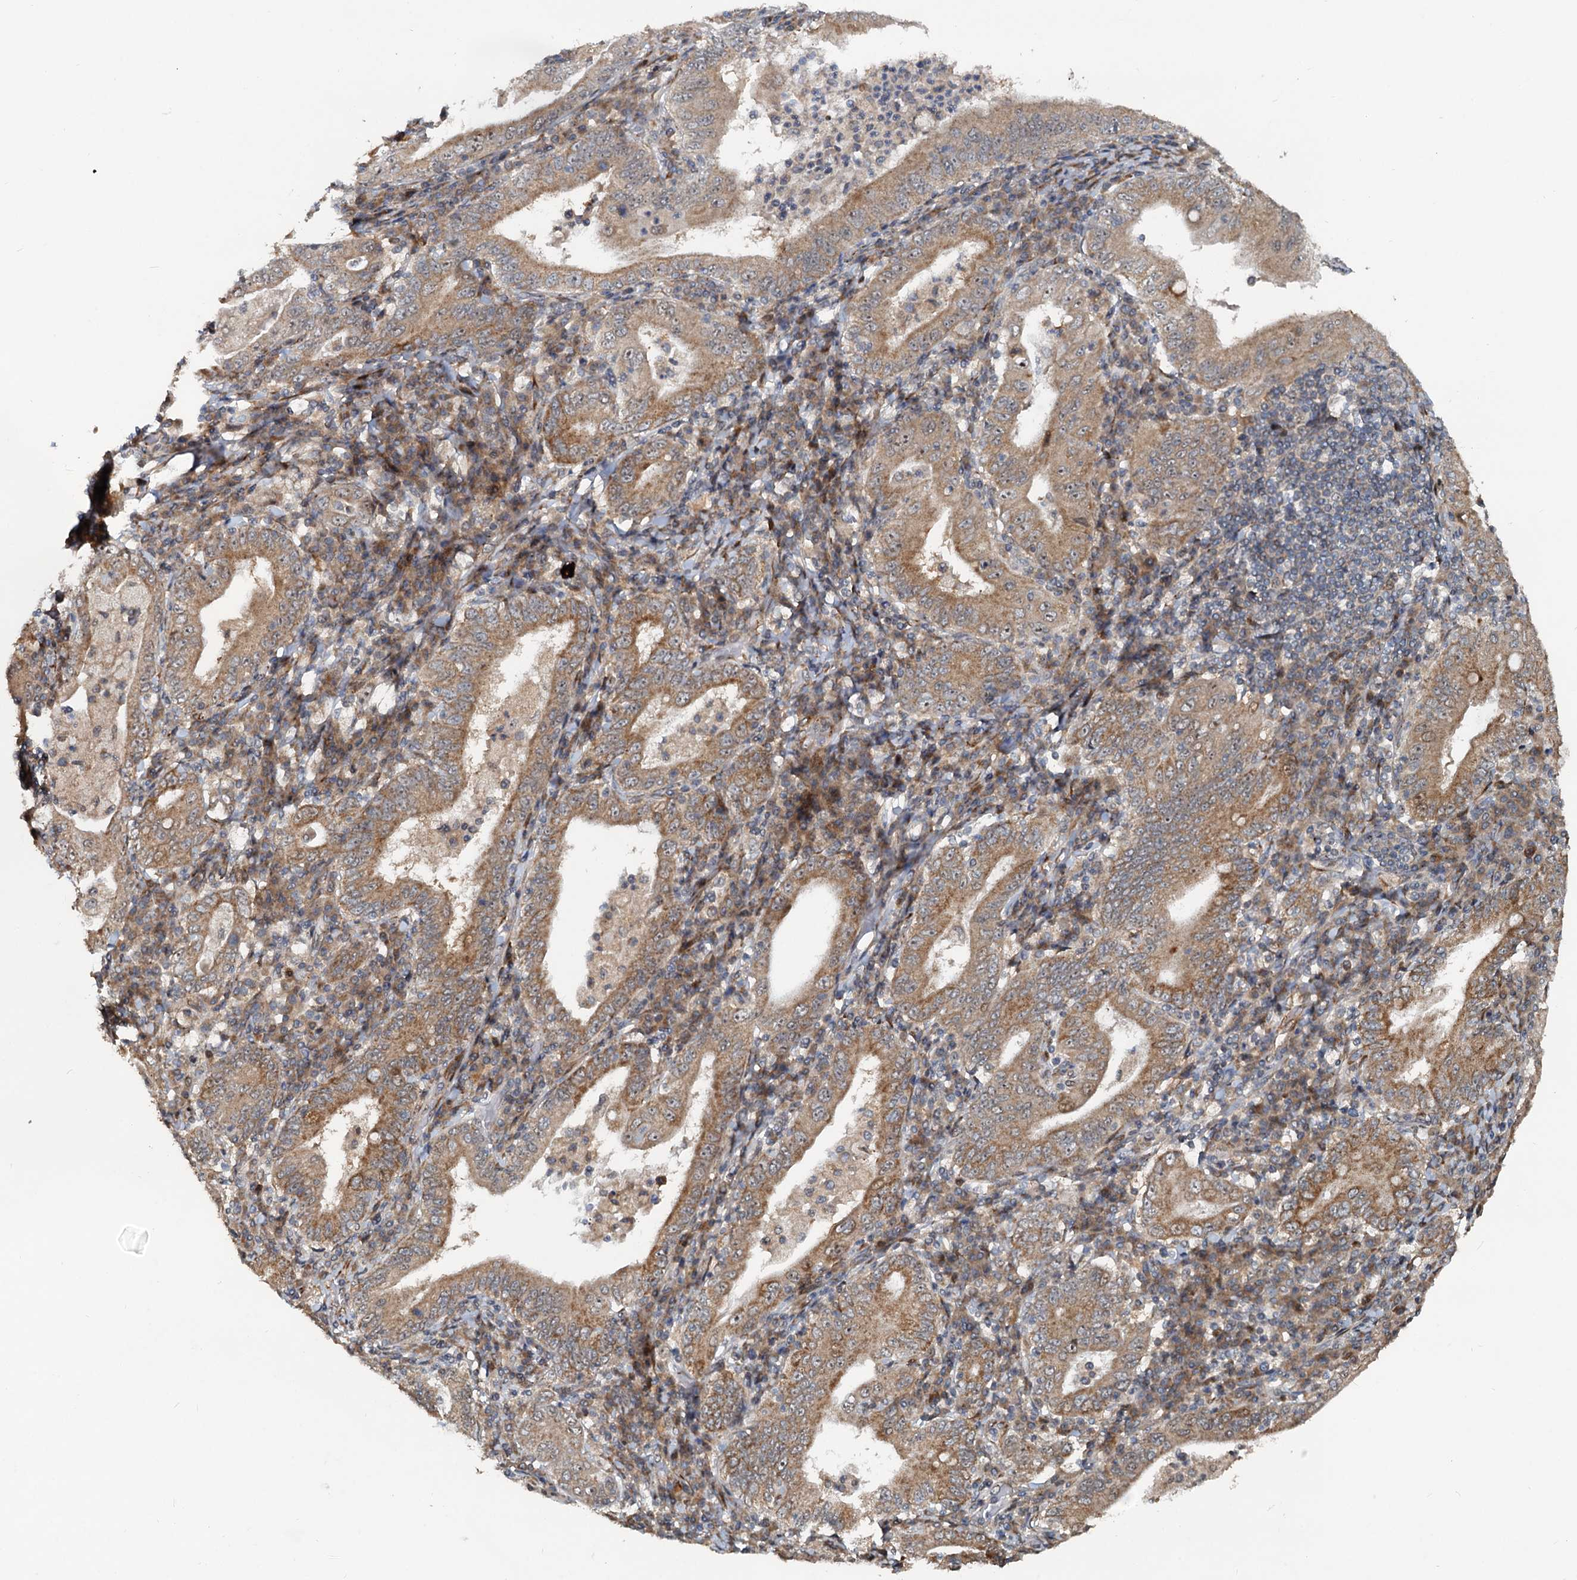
{"staining": {"intensity": "moderate", "quantity": ">75%", "location": "cytoplasmic/membranous"}, "tissue": "stomach cancer", "cell_type": "Tumor cells", "image_type": "cancer", "snomed": [{"axis": "morphology", "description": "Normal tissue, NOS"}, {"axis": "morphology", "description": "Adenocarcinoma, NOS"}, {"axis": "topography", "description": "Esophagus"}, {"axis": "topography", "description": "Stomach, upper"}, {"axis": "topography", "description": "Peripheral nerve tissue"}], "caption": "High-magnification brightfield microscopy of stomach cancer (adenocarcinoma) stained with DAB (3,3'-diaminobenzidine) (brown) and counterstained with hematoxylin (blue). tumor cells exhibit moderate cytoplasmic/membranous expression is appreciated in about>75% of cells. (Brightfield microscopy of DAB IHC at high magnification).", "gene": "CEP68", "patient": {"sex": "male", "age": 62}}